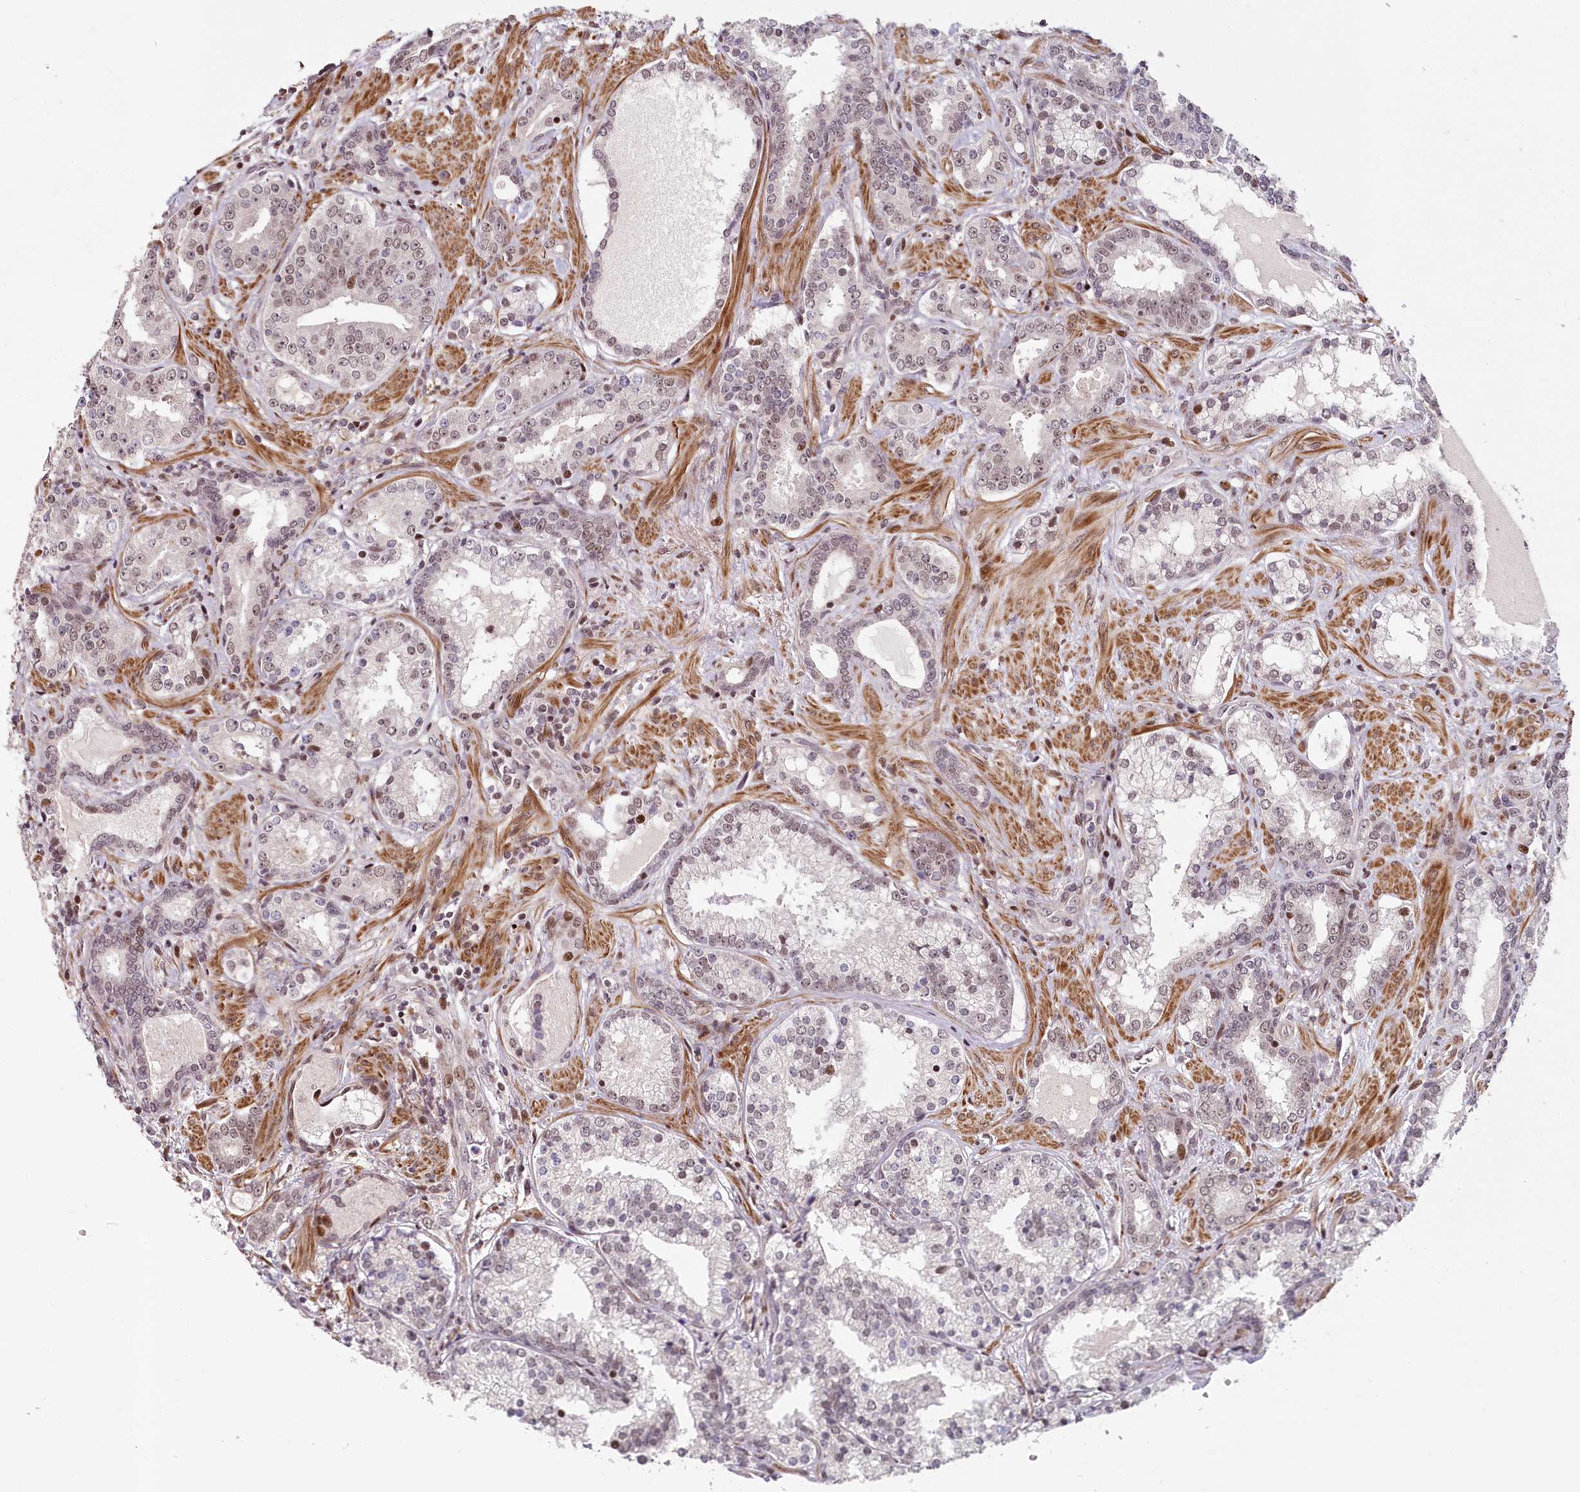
{"staining": {"intensity": "weak", "quantity": "<25%", "location": "nuclear"}, "tissue": "prostate cancer", "cell_type": "Tumor cells", "image_type": "cancer", "snomed": [{"axis": "morphology", "description": "Adenocarcinoma, High grade"}, {"axis": "topography", "description": "Prostate"}], "caption": "Immunohistochemical staining of high-grade adenocarcinoma (prostate) exhibits no significant staining in tumor cells.", "gene": "FAM204A", "patient": {"sex": "male", "age": 58}}